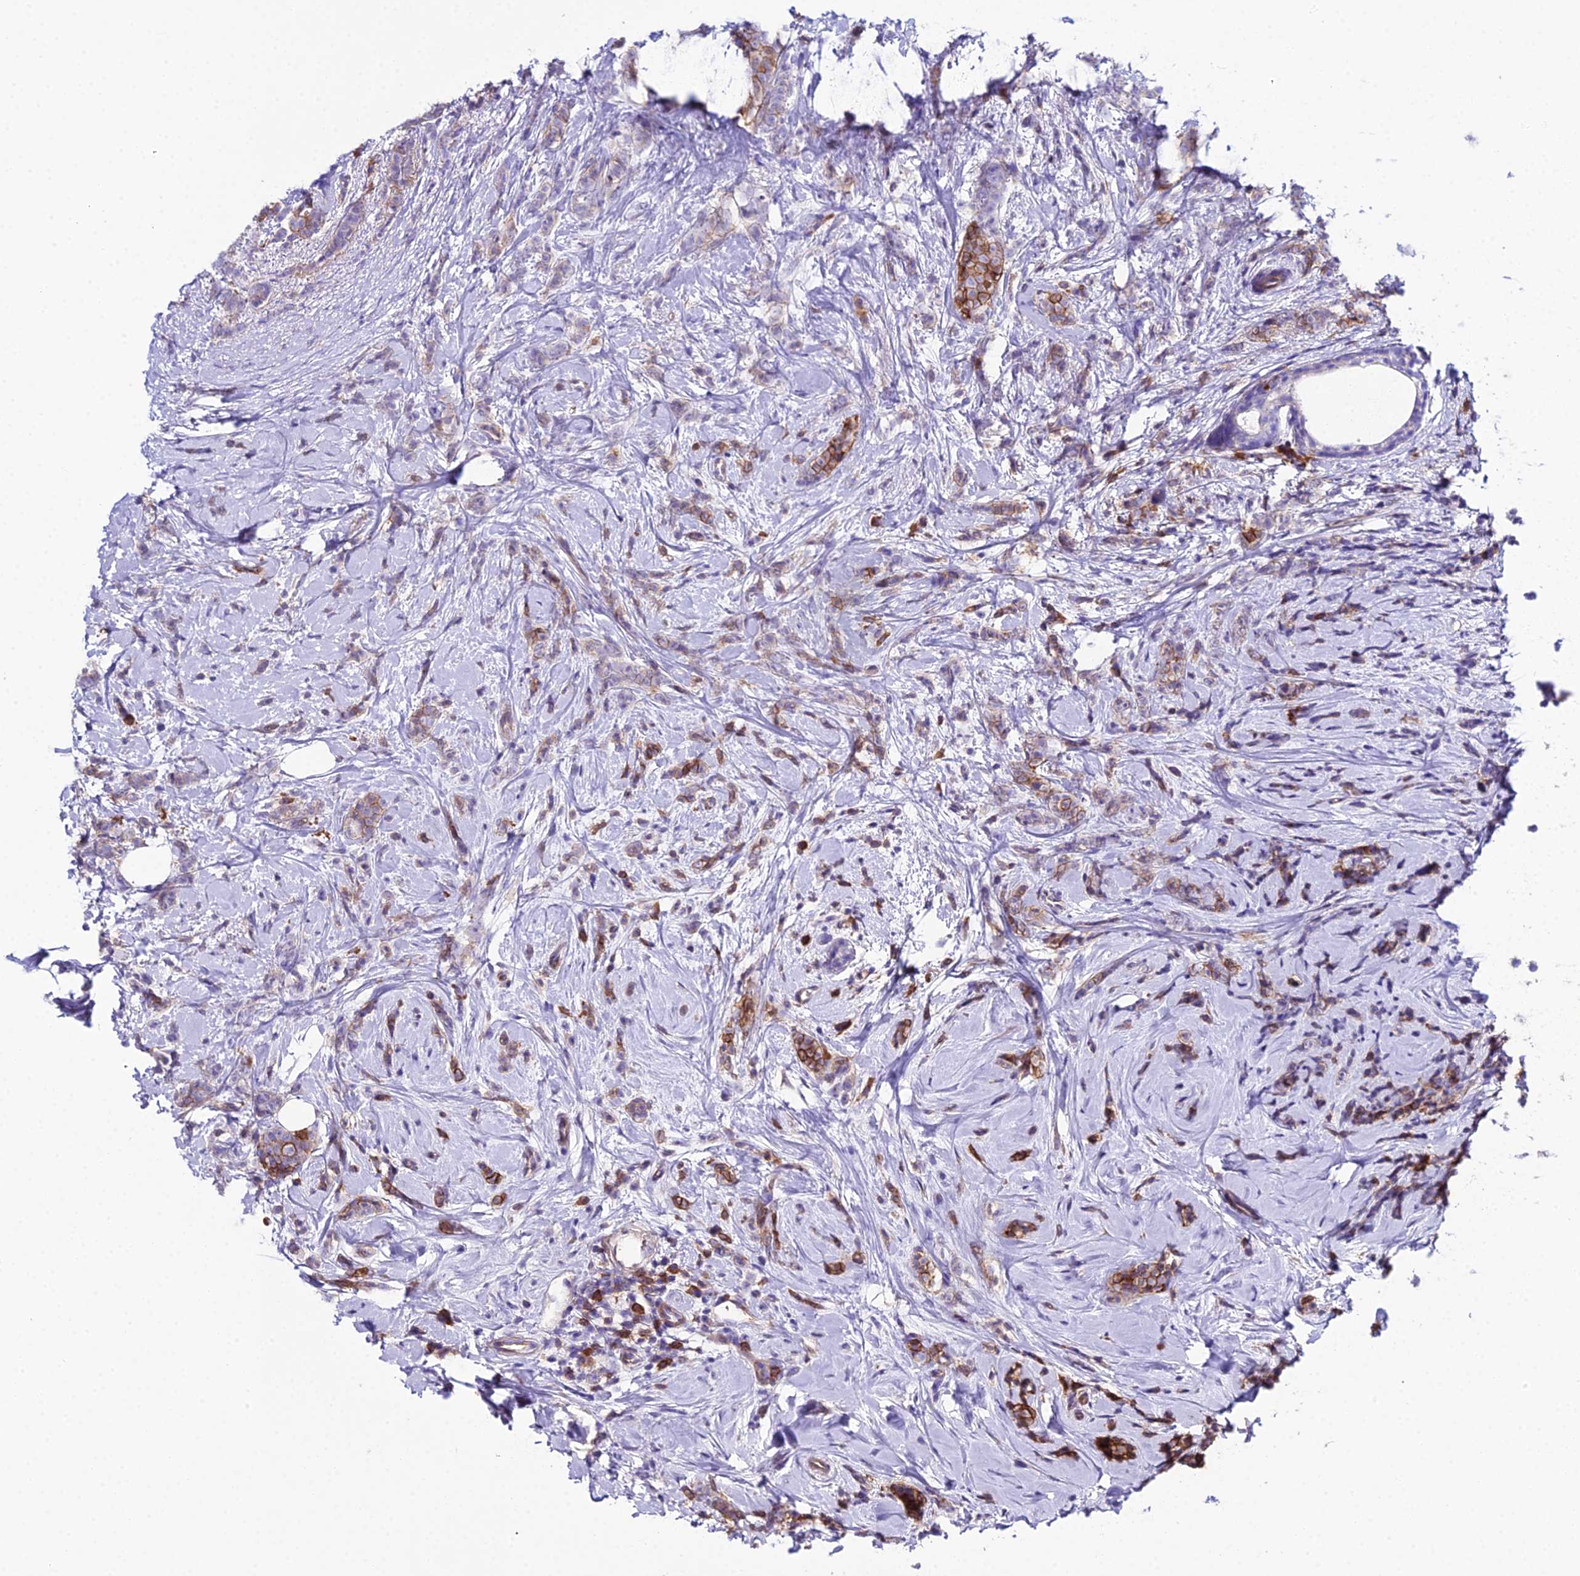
{"staining": {"intensity": "moderate", "quantity": "25%-75%", "location": "cytoplasmic/membranous"}, "tissue": "breast cancer", "cell_type": "Tumor cells", "image_type": "cancer", "snomed": [{"axis": "morphology", "description": "Lobular carcinoma"}, {"axis": "topography", "description": "Breast"}], "caption": "Brown immunohistochemical staining in lobular carcinoma (breast) reveals moderate cytoplasmic/membranous positivity in about 25%-75% of tumor cells.", "gene": "OR1Q1", "patient": {"sex": "female", "age": 58}}